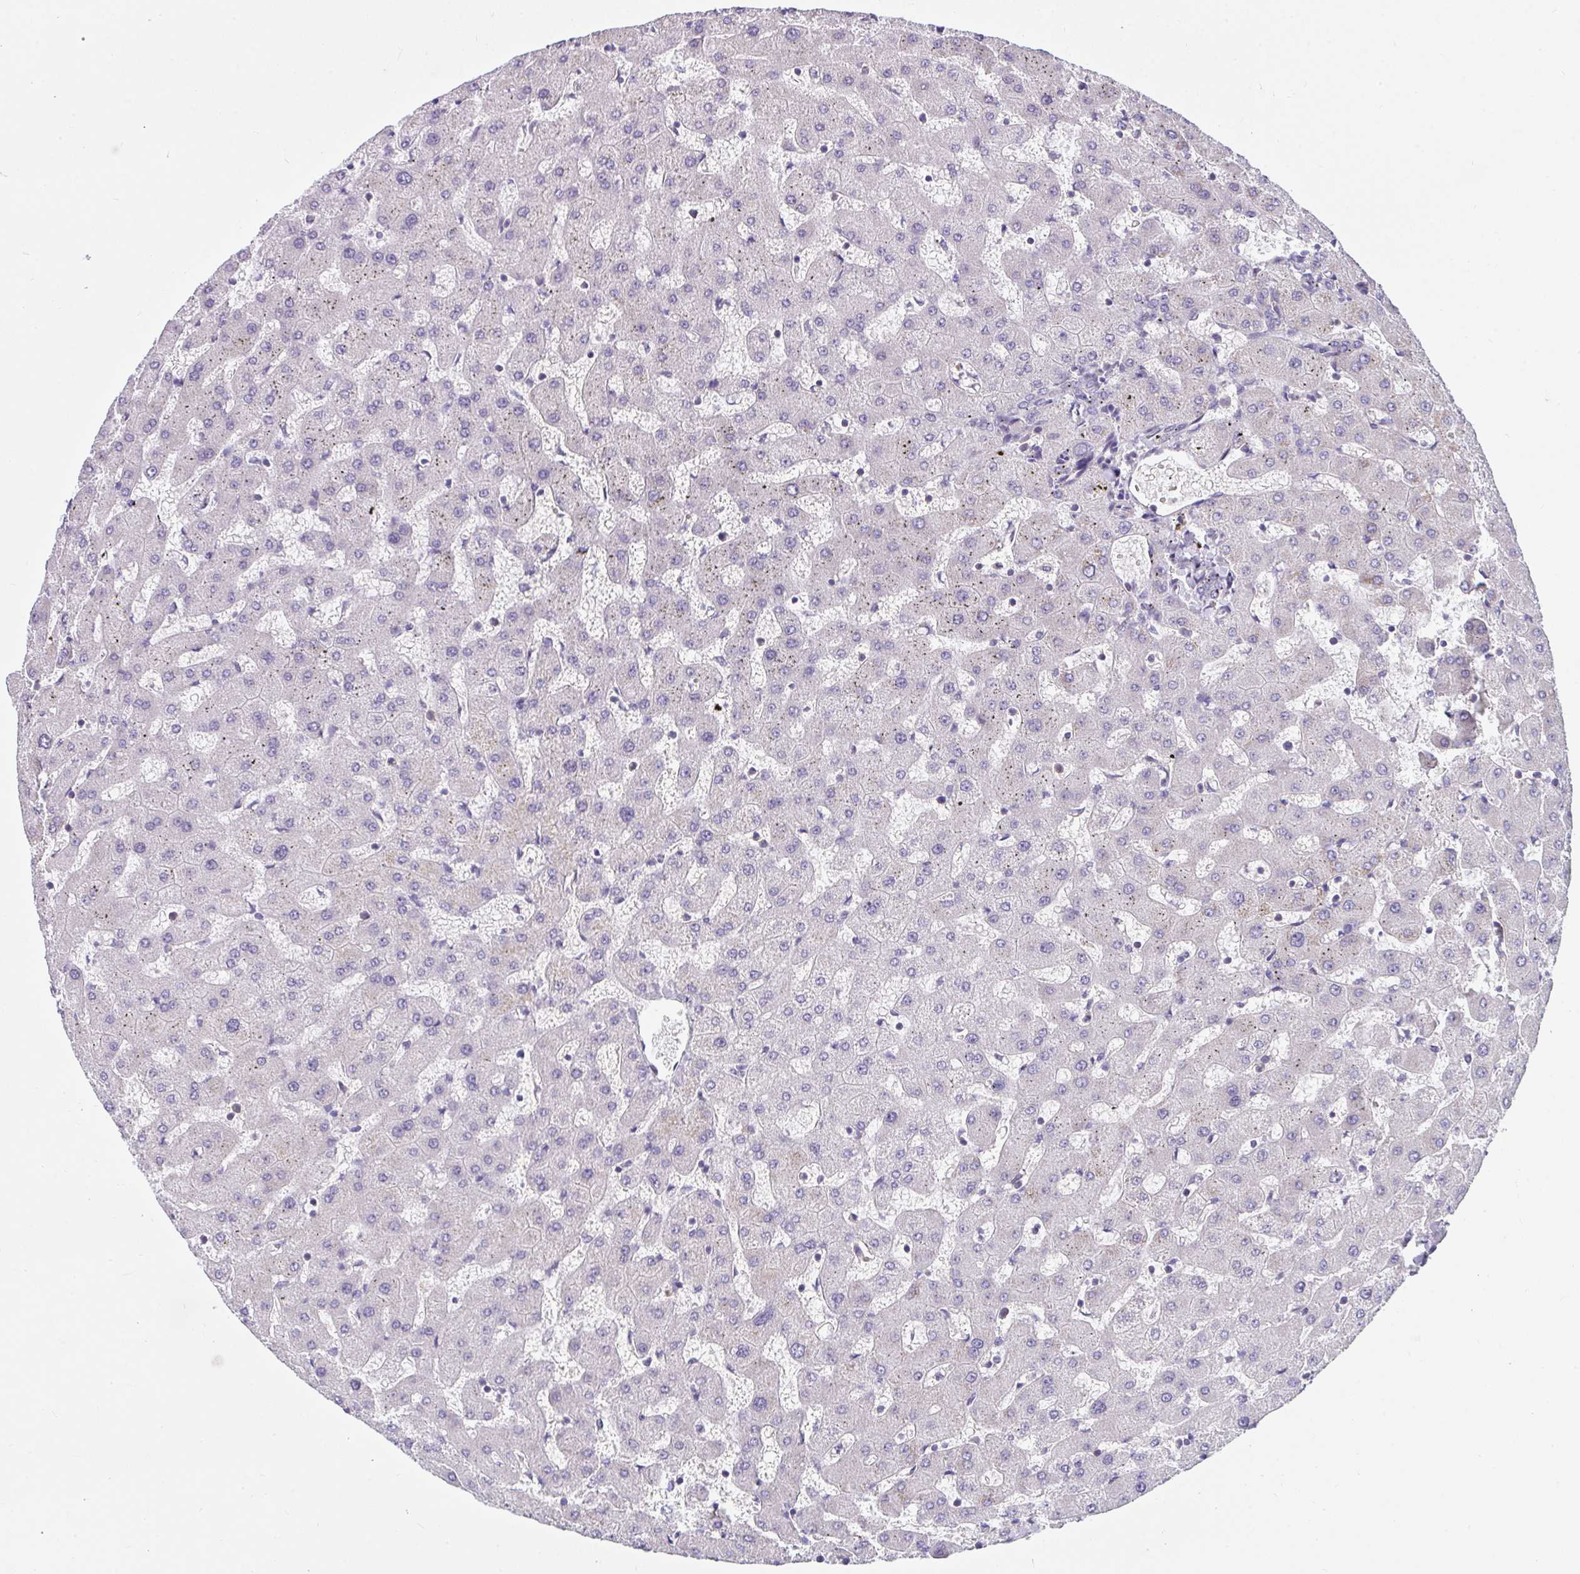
{"staining": {"intensity": "negative", "quantity": "none", "location": "none"}, "tissue": "liver", "cell_type": "Cholangiocytes", "image_type": "normal", "snomed": [{"axis": "morphology", "description": "Normal tissue, NOS"}, {"axis": "topography", "description": "Liver"}], "caption": "Immunohistochemistry of normal human liver displays no expression in cholangiocytes.", "gene": "SLC30A6", "patient": {"sex": "female", "age": 63}}